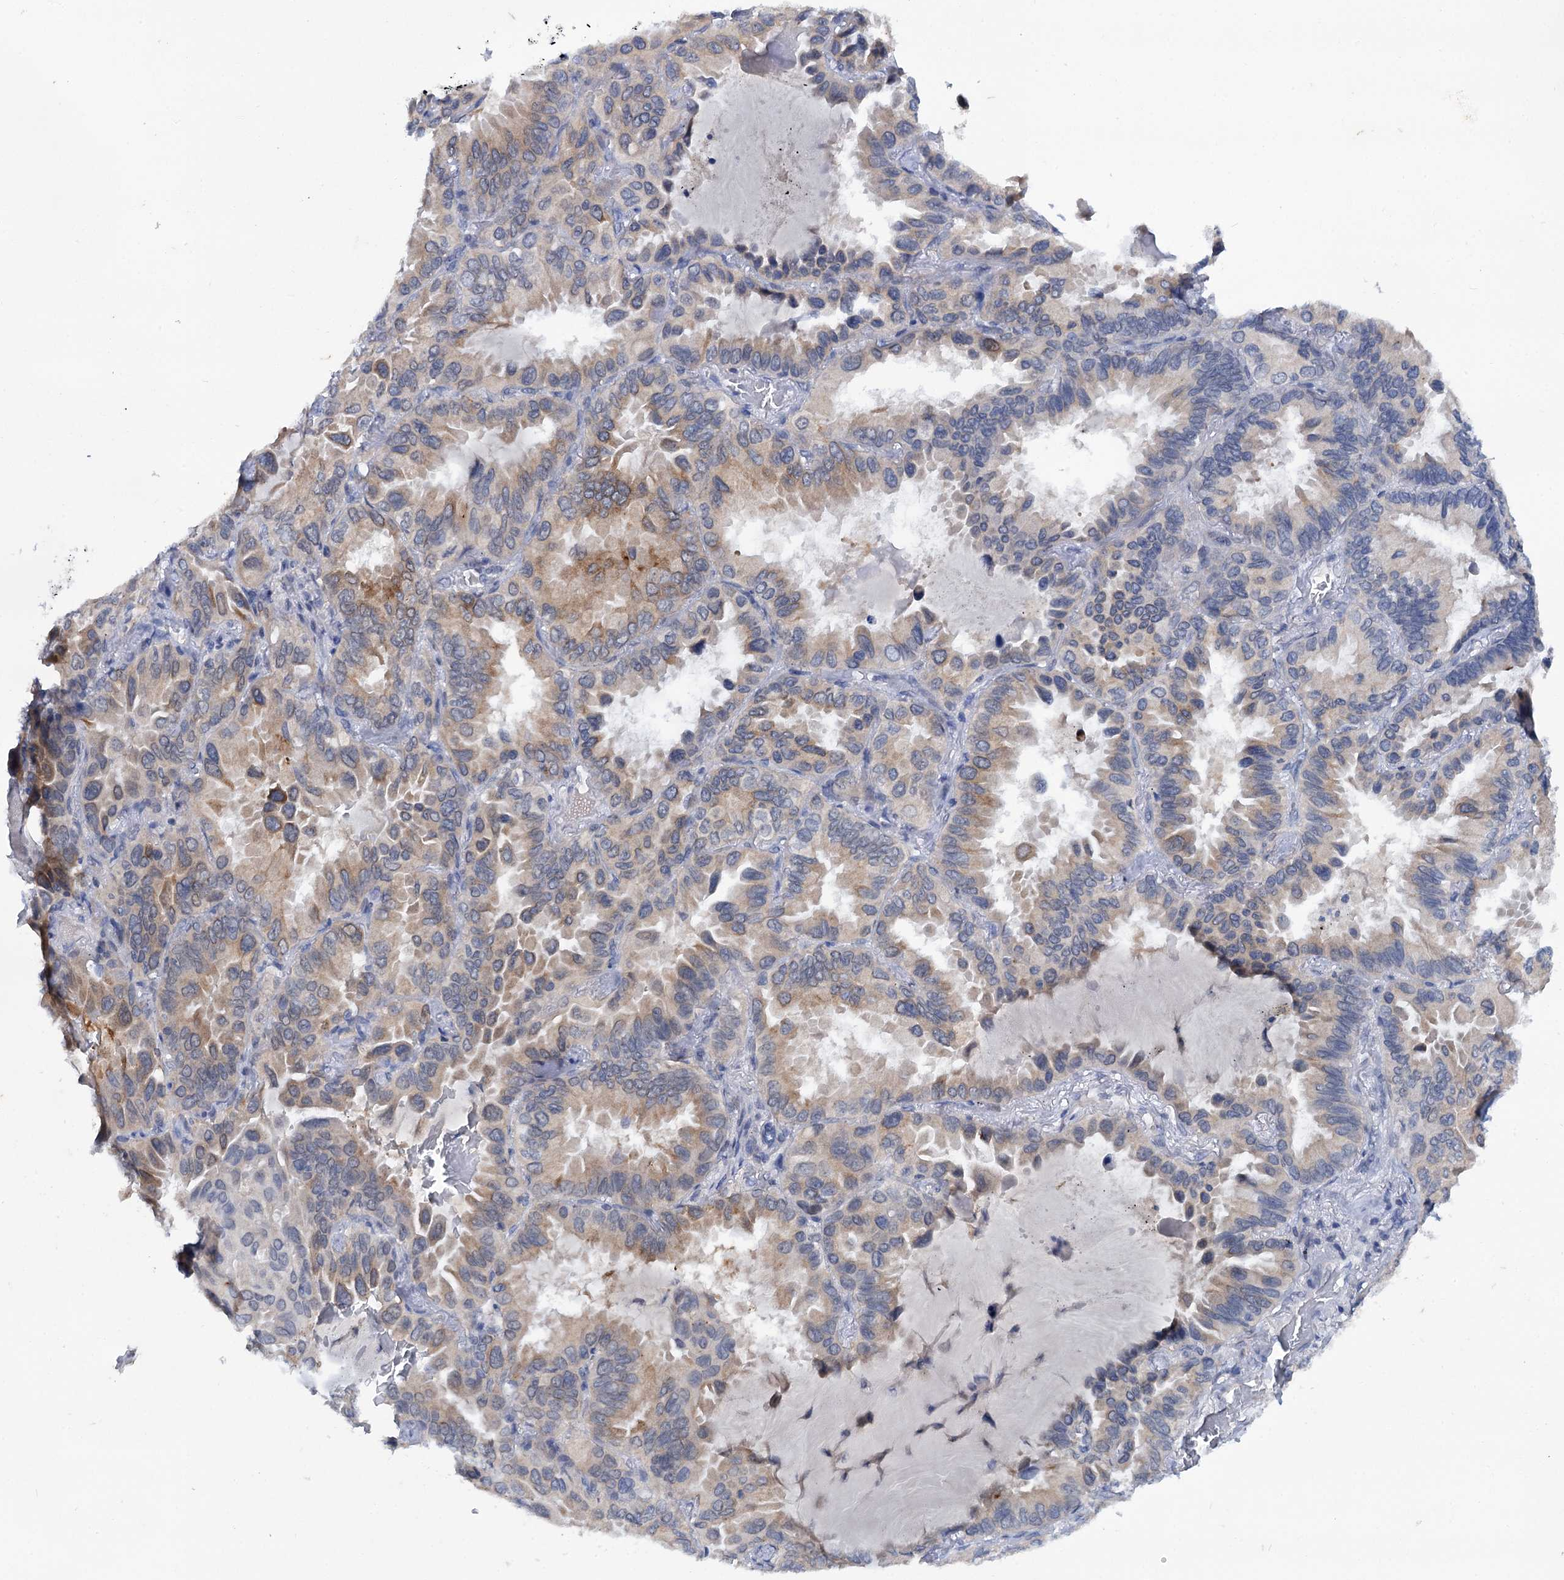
{"staining": {"intensity": "weak", "quantity": "25%-75%", "location": "cytoplasmic/membranous"}, "tissue": "lung cancer", "cell_type": "Tumor cells", "image_type": "cancer", "snomed": [{"axis": "morphology", "description": "Adenocarcinoma, NOS"}, {"axis": "topography", "description": "Lung"}], "caption": "Protein analysis of adenocarcinoma (lung) tissue reveals weak cytoplasmic/membranous expression in approximately 25%-75% of tumor cells.", "gene": "MID1IP1", "patient": {"sex": "male", "age": 64}}